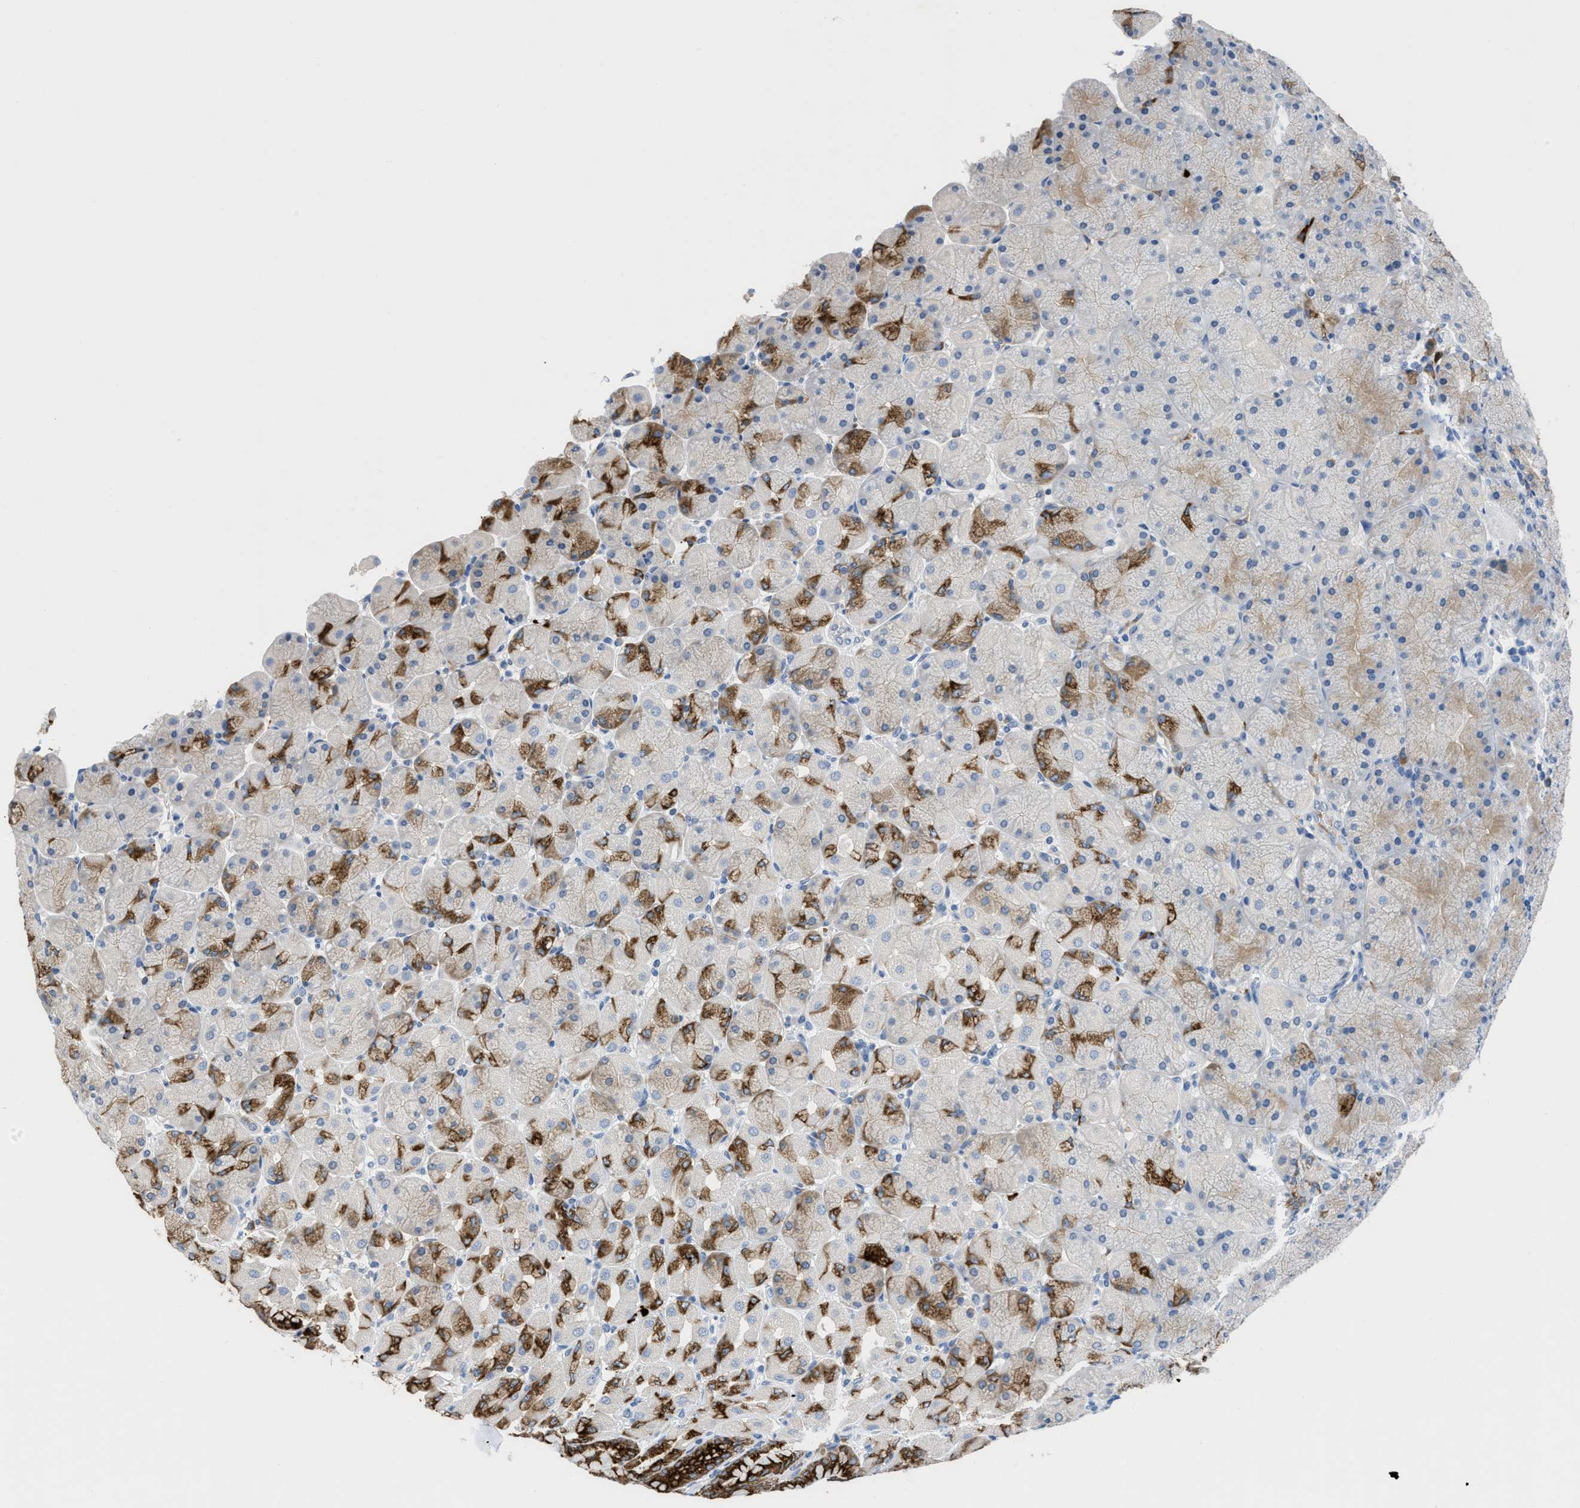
{"staining": {"intensity": "strong", "quantity": "25%-75%", "location": "cytoplasmic/membranous"}, "tissue": "stomach", "cell_type": "Glandular cells", "image_type": "normal", "snomed": [{"axis": "morphology", "description": "Normal tissue, NOS"}, {"axis": "topography", "description": "Stomach, upper"}], "caption": "Immunohistochemistry (IHC) of benign human stomach reveals high levels of strong cytoplasmic/membranous expression in approximately 25%-75% of glandular cells.", "gene": "OR9K2", "patient": {"sex": "female", "age": 56}}